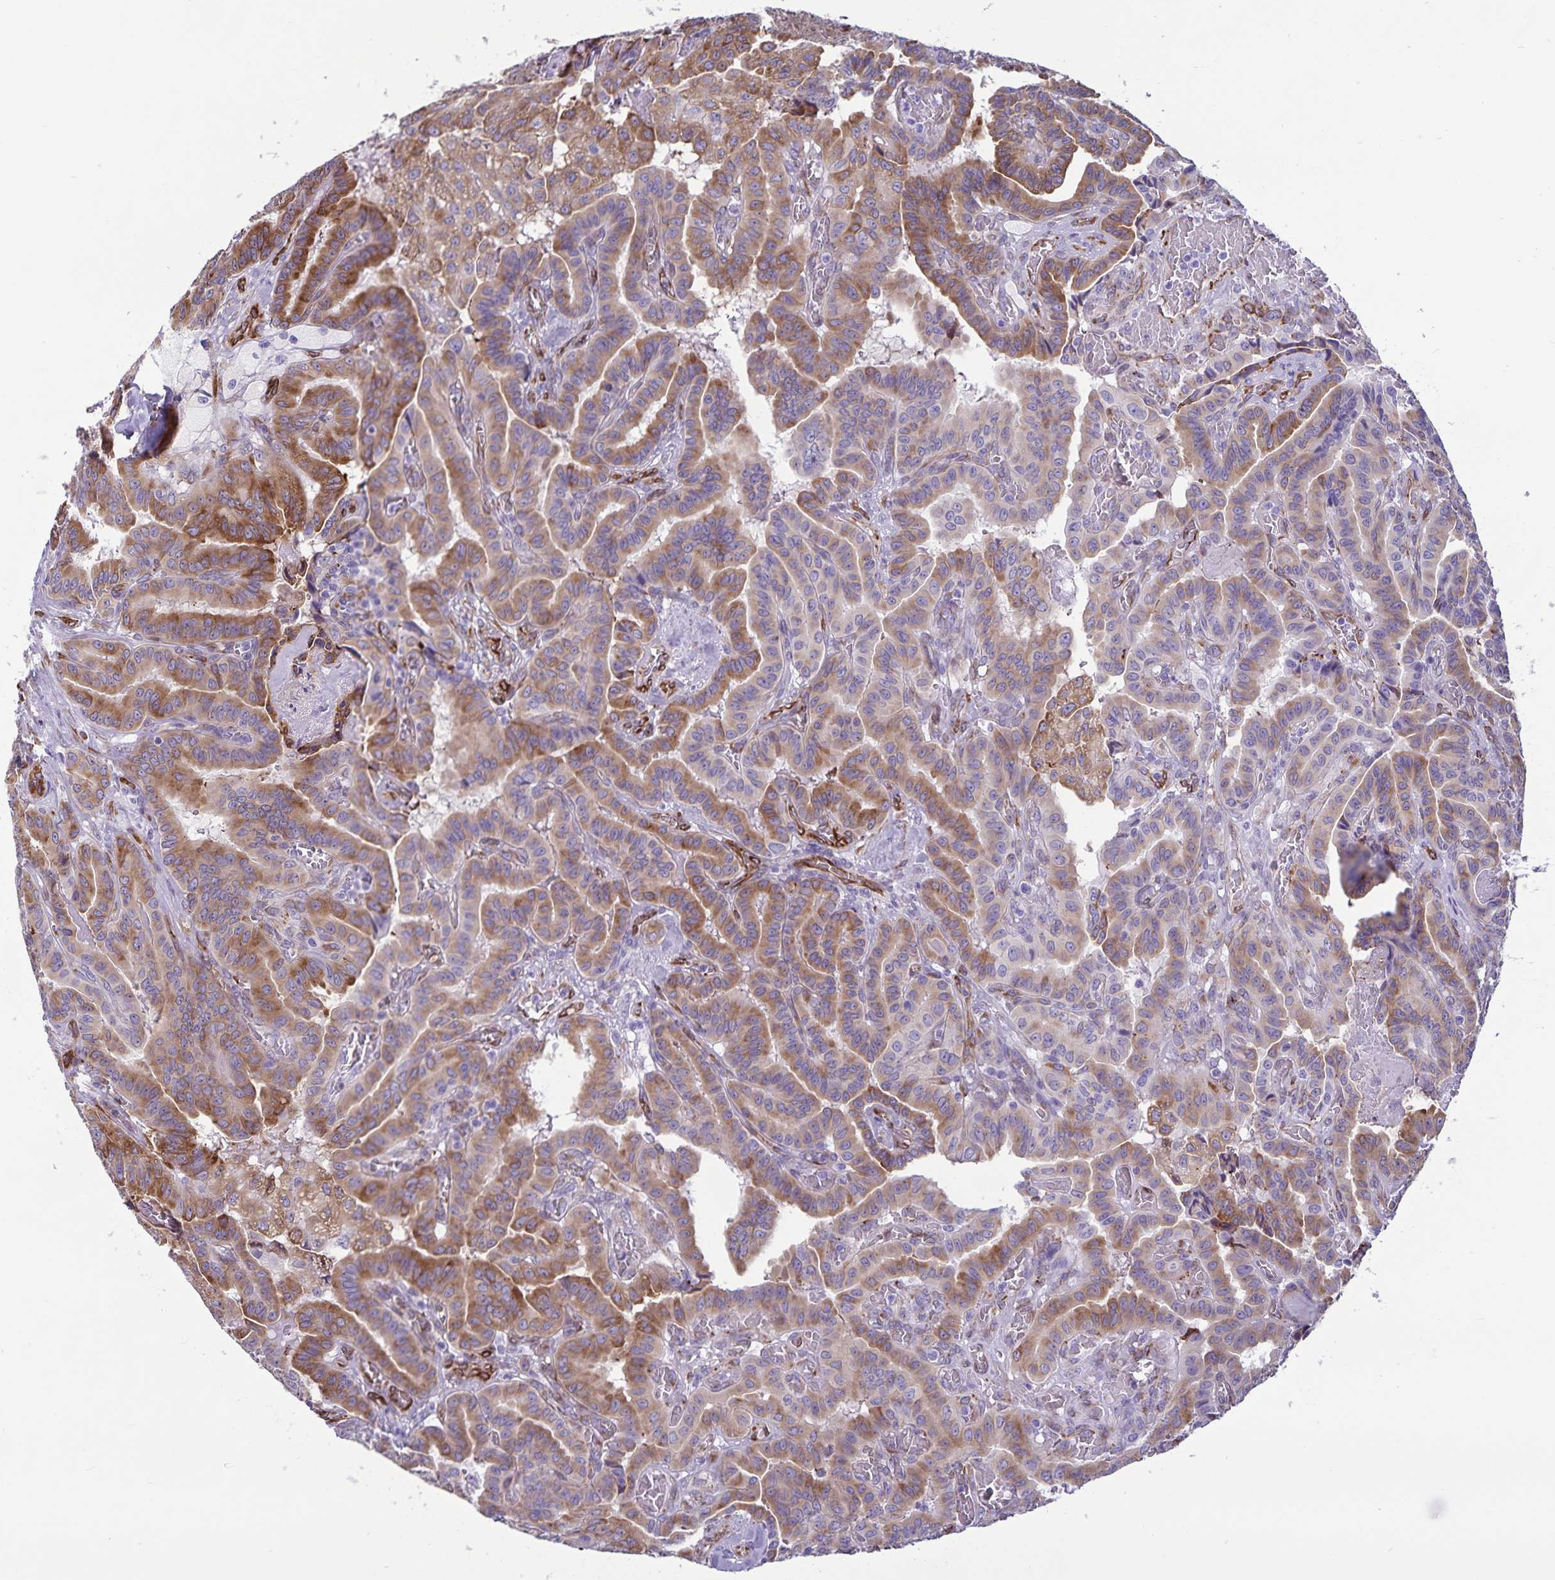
{"staining": {"intensity": "moderate", "quantity": ">75%", "location": "cytoplasmic/membranous"}, "tissue": "thyroid cancer", "cell_type": "Tumor cells", "image_type": "cancer", "snomed": [{"axis": "morphology", "description": "Papillary adenocarcinoma, NOS"}, {"axis": "morphology", "description": "Papillary adenoma metastatic"}, {"axis": "topography", "description": "Thyroid gland"}], "caption": "Immunohistochemistry (IHC) of human thyroid cancer (papillary adenoma metastatic) displays medium levels of moderate cytoplasmic/membranous positivity in about >75% of tumor cells.", "gene": "RCN1", "patient": {"sex": "male", "age": 87}}